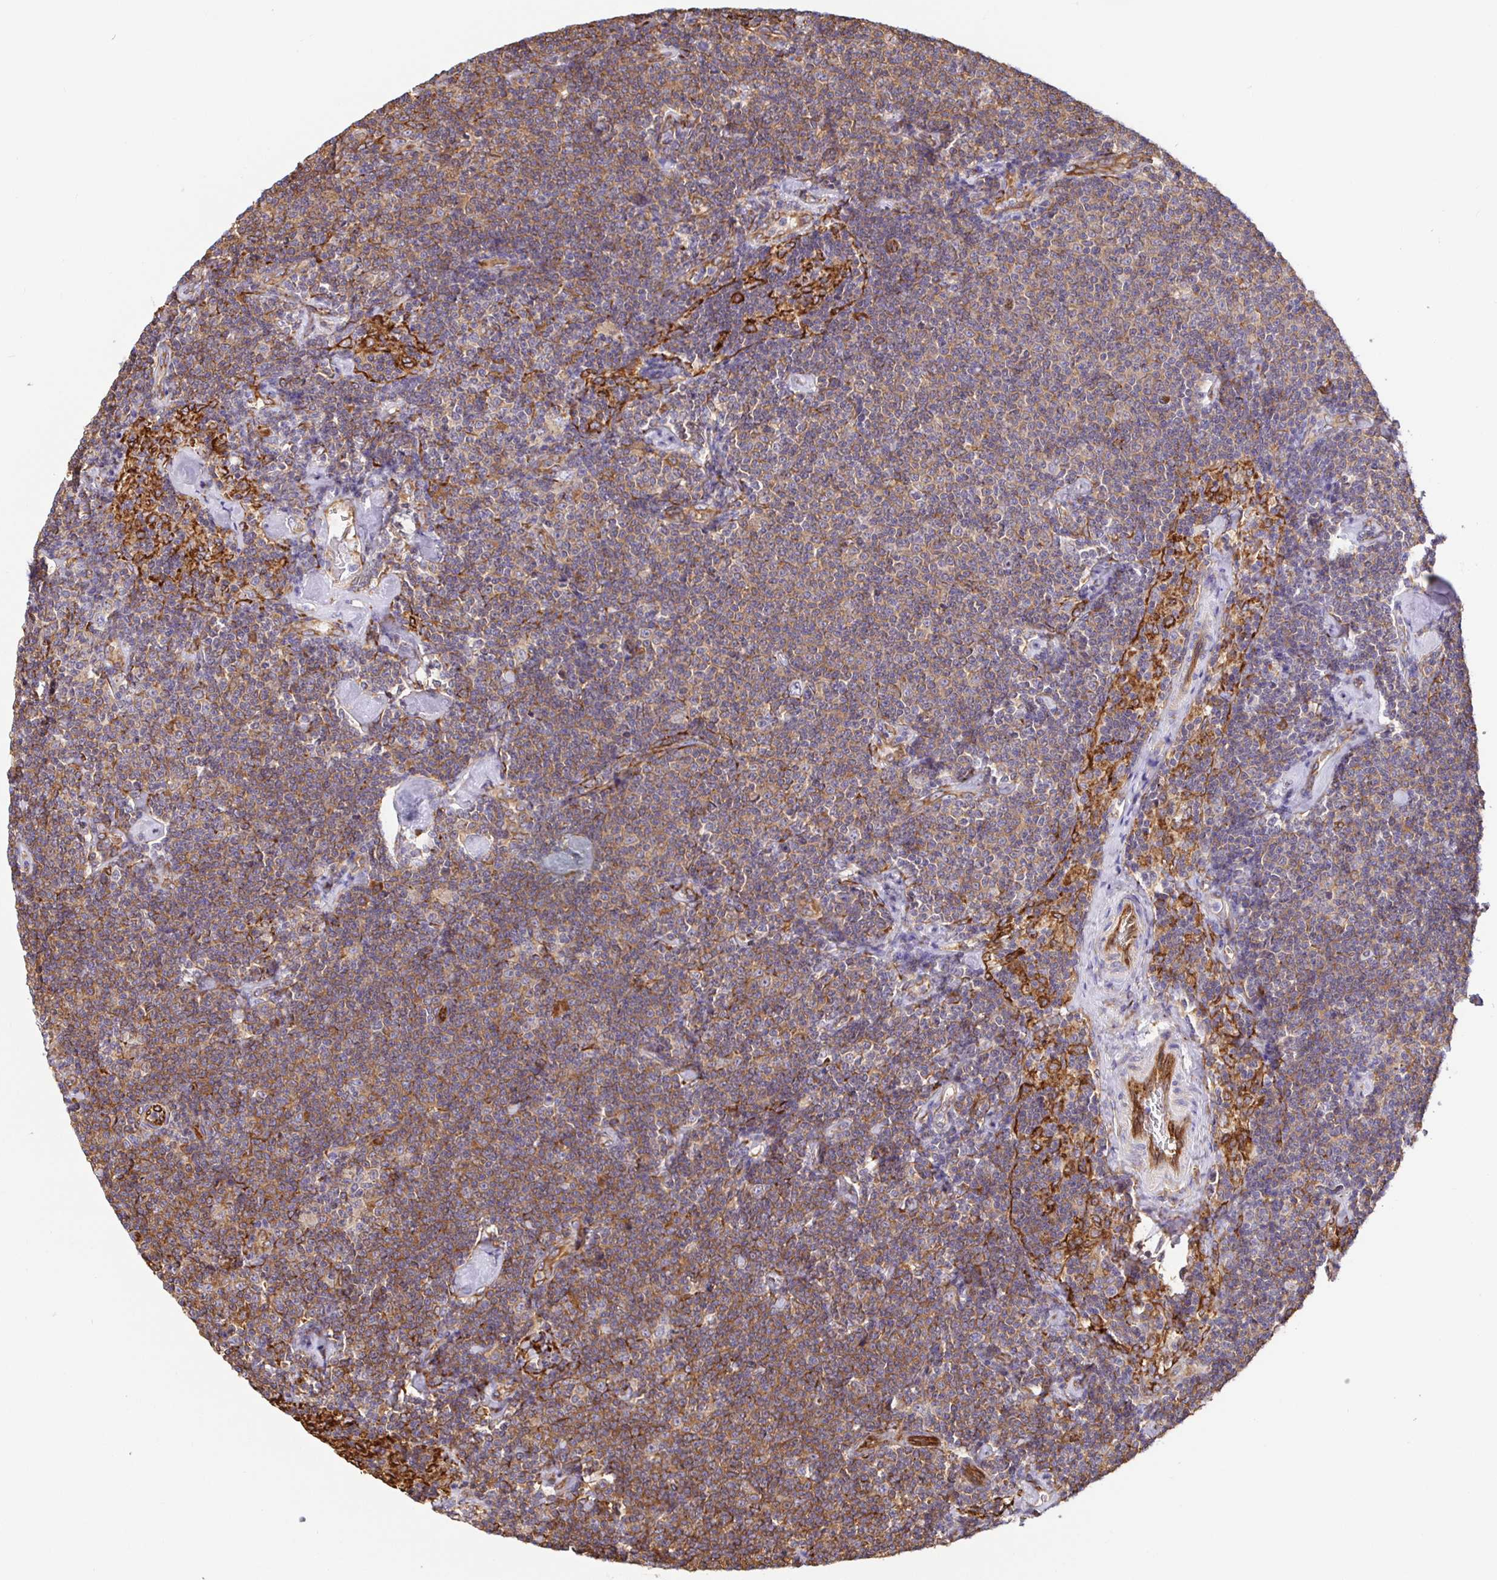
{"staining": {"intensity": "moderate", "quantity": ">75%", "location": "cytoplasmic/membranous"}, "tissue": "lymphoma", "cell_type": "Tumor cells", "image_type": "cancer", "snomed": [{"axis": "morphology", "description": "Malignant lymphoma, non-Hodgkin's type, Low grade"}, {"axis": "topography", "description": "Lymph node"}], "caption": "This is a micrograph of immunohistochemistry staining of lymphoma, which shows moderate expression in the cytoplasmic/membranous of tumor cells.", "gene": "MAOA", "patient": {"sex": "male", "age": 81}}